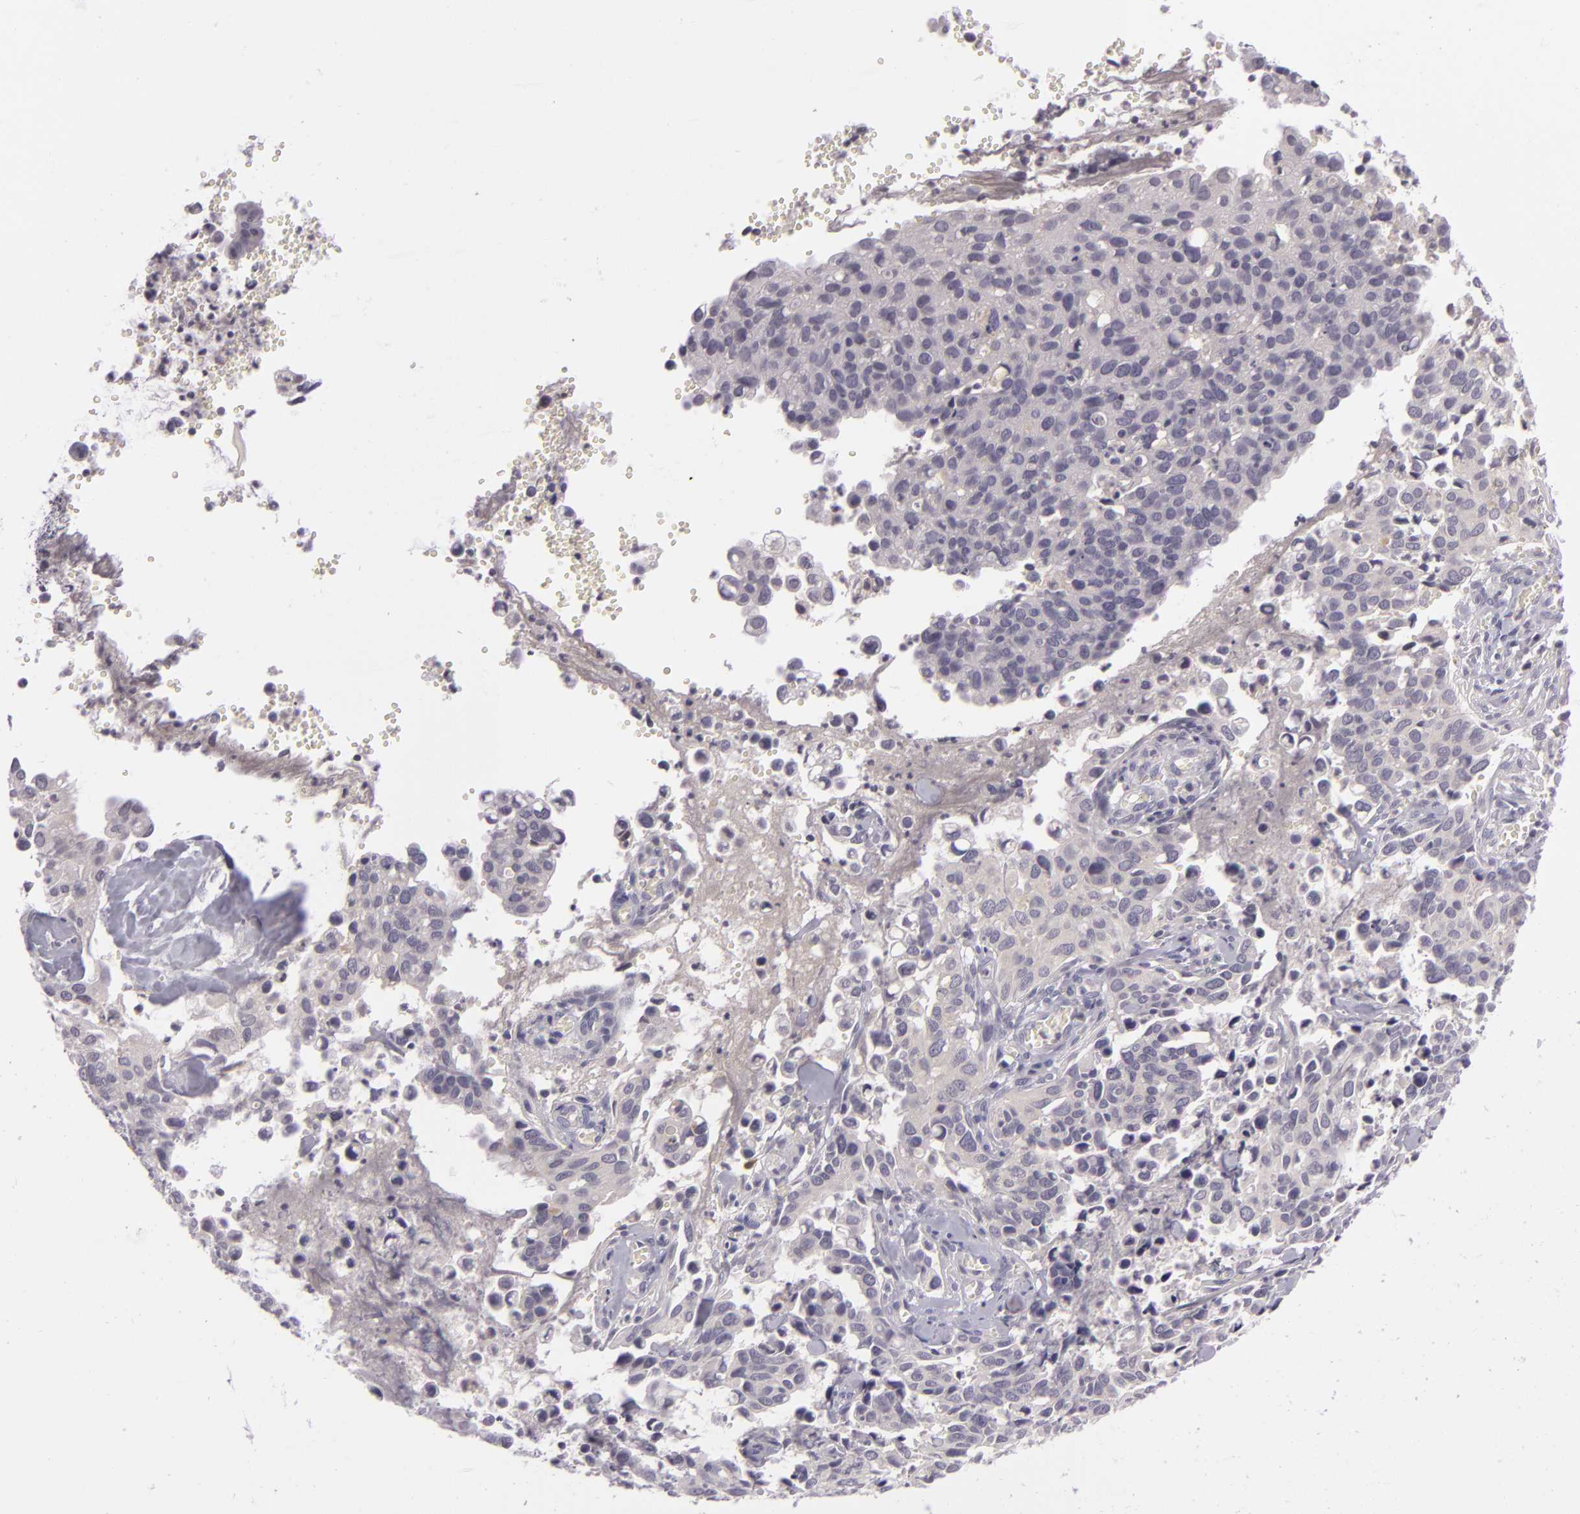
{"staining": {"intensity": "negative", "quantity": "none", "location": "none"}, "tissue": "cervical cancer", "cell_type": "Tumor cells", "image_type": "cancer", "snomed": [{"axis": "morphology", "description": "Normal tissue, NOS"}, {"axis": "morphology", "description": "Squamous cell carcinoma, NOS"}, {"axis": "topography", "description": "Cervix"}], "caption": "A high-resolution micrograph shows immunohistochemistry staining of squamous cell carcinoma (cervical), which shows no significant positivity in tumor cells. (IHC, brightfield microscopy, high magnification).", "gene": "DAG1", "patient": {"sex": "female", "age": 45}}